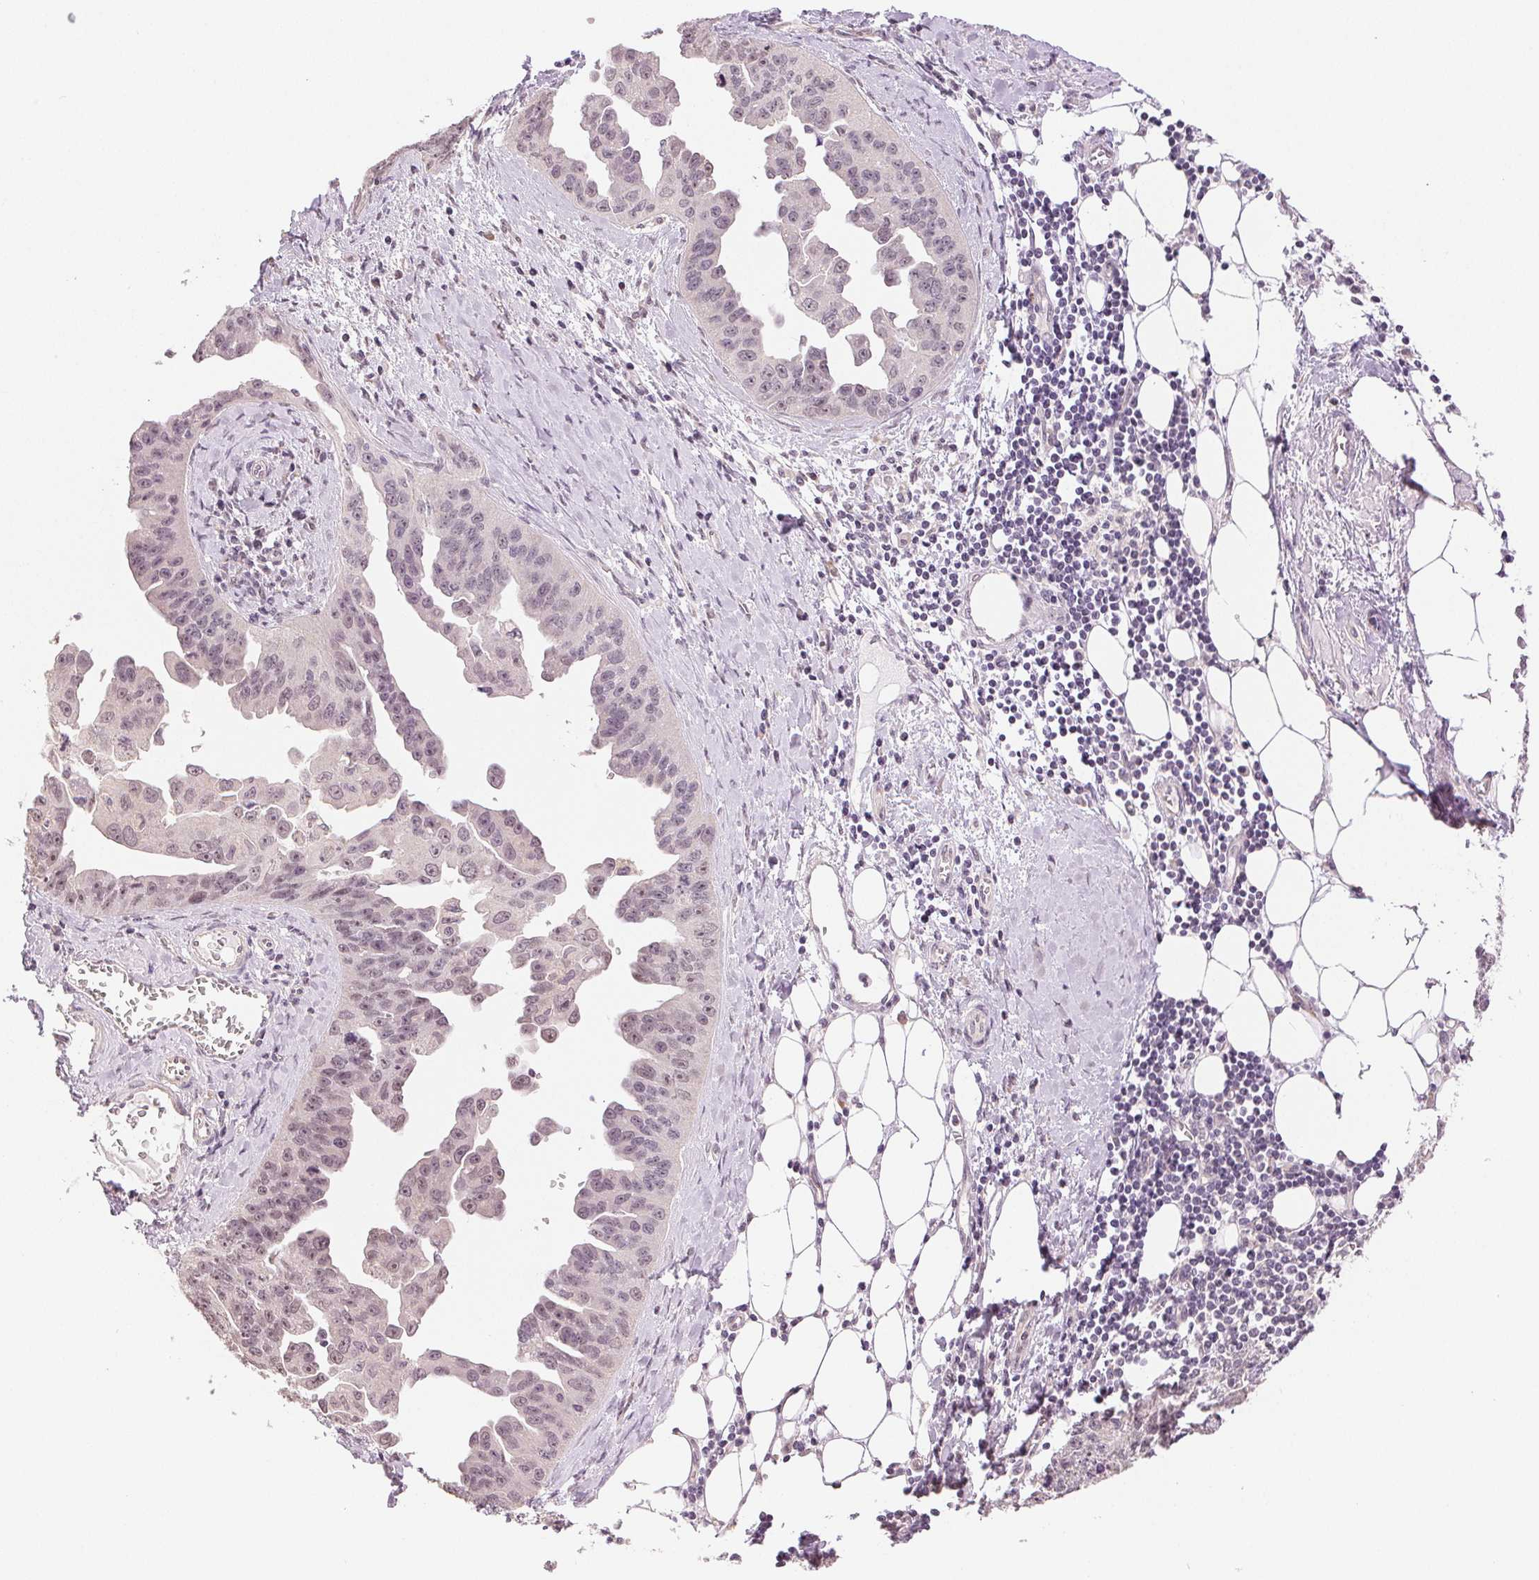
{"staining": {"intensity": "weak", "quantity": "<25%", "location": "nuclear"}, "tissue": "ovarian cancer", "cell_type": "Tumor cells", "image_type": "cancer", "snomed": [{"axis": "morphology", "description": "Cystadenocarcinoma, serous, NOS"}, {"axis": "topography", "description": "Ovary"}], "caption": "Immunohistochemical staining of ovarian serous cystadenocarcinoma shows no significant staining in tumor cells.", "gene": "PLCB1", "patient": {"sex": "female", "age": 75}}